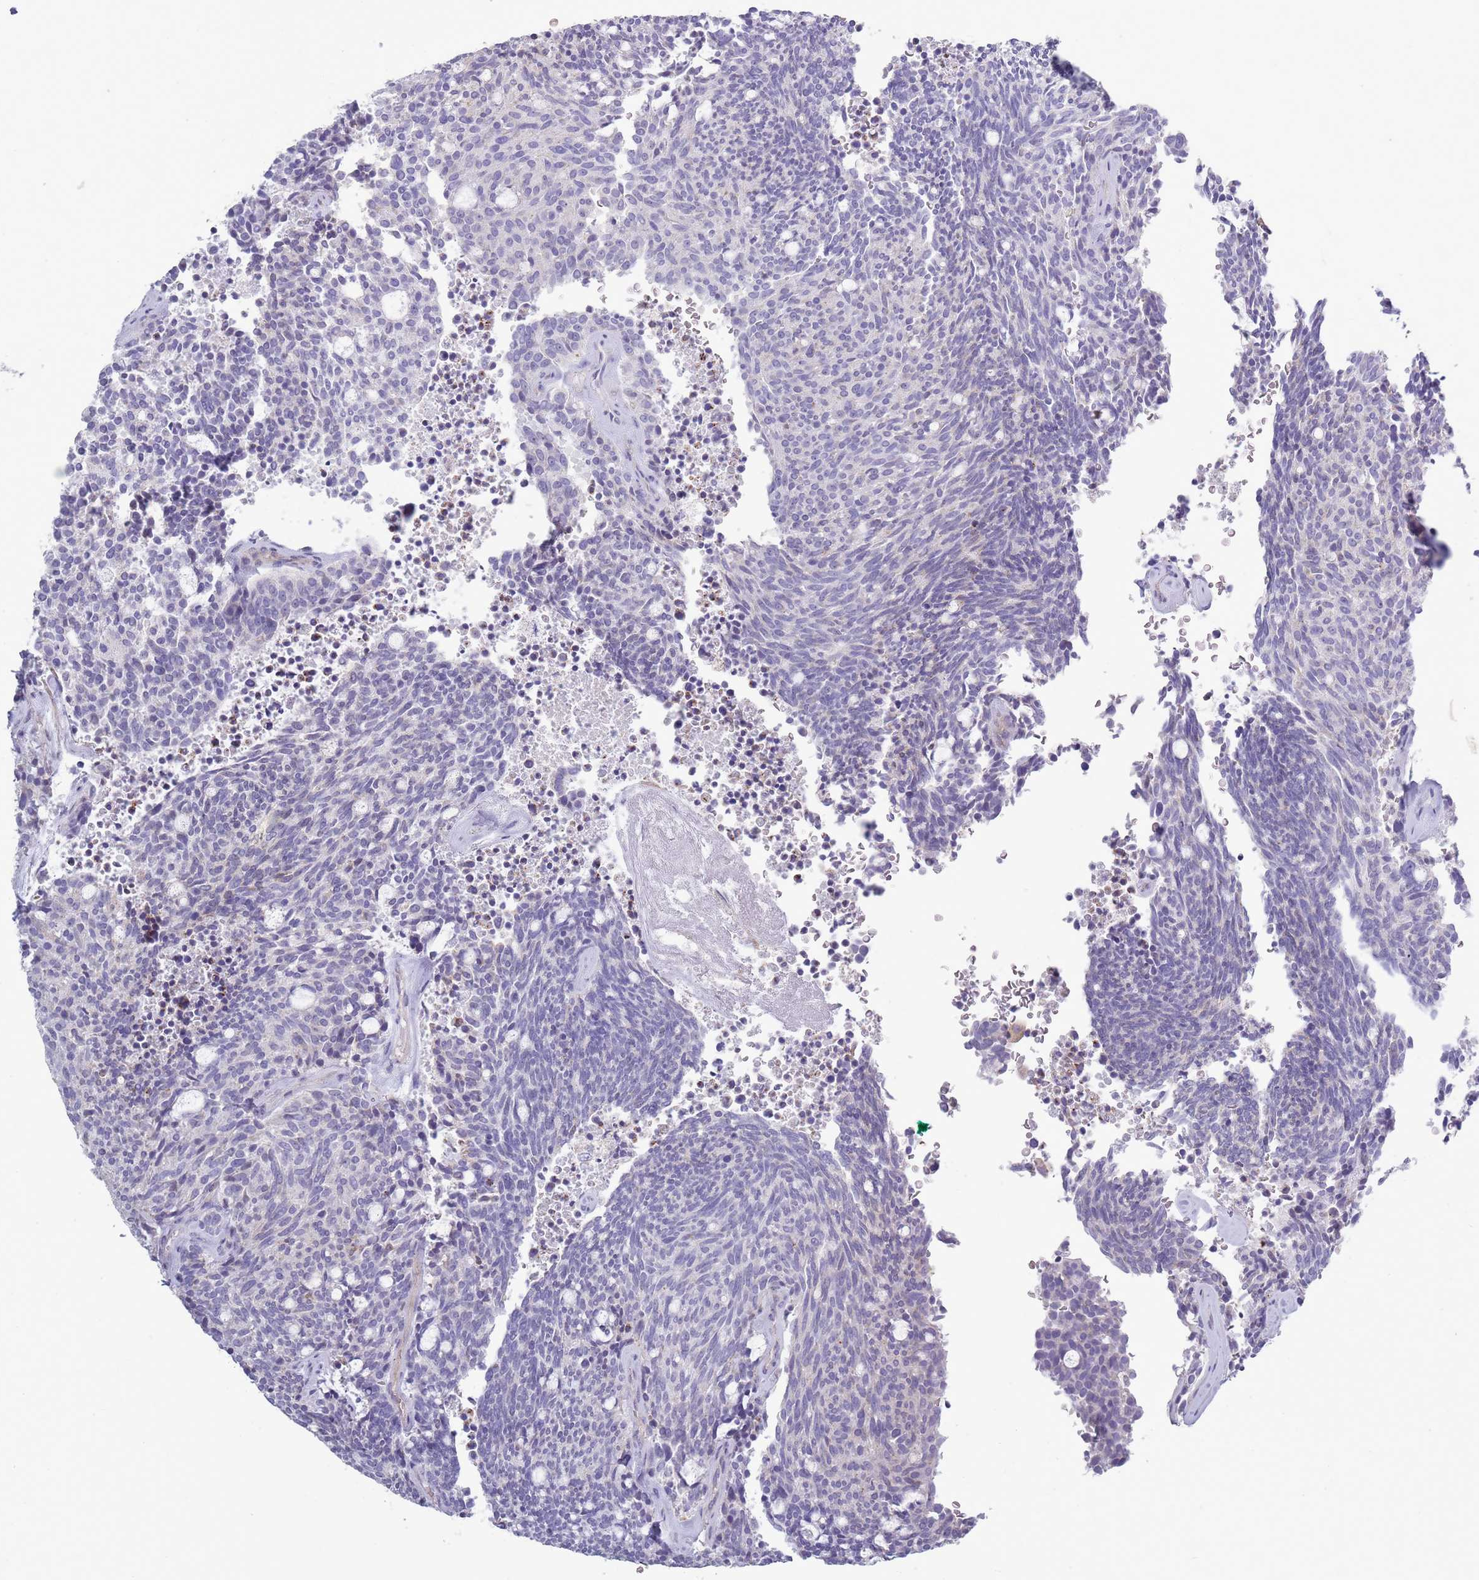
{"staining": {"intensity": "negative", "quantity": "none", "location": "none"}, "tissue": "carcinoid", "cell_type": "Tumor cells", "image_type": "cancer", "snomed": [{"axis": "morphology", "description": "Carcinoid, malignant, NOS"}, {"axis": "topography", "description": "Pancreas"}], "caption": "There is no significant positivity in tumor cells of carcinoid.", "gene": "ACSBG1", "patient": {"sex": "female", "age": 54}}